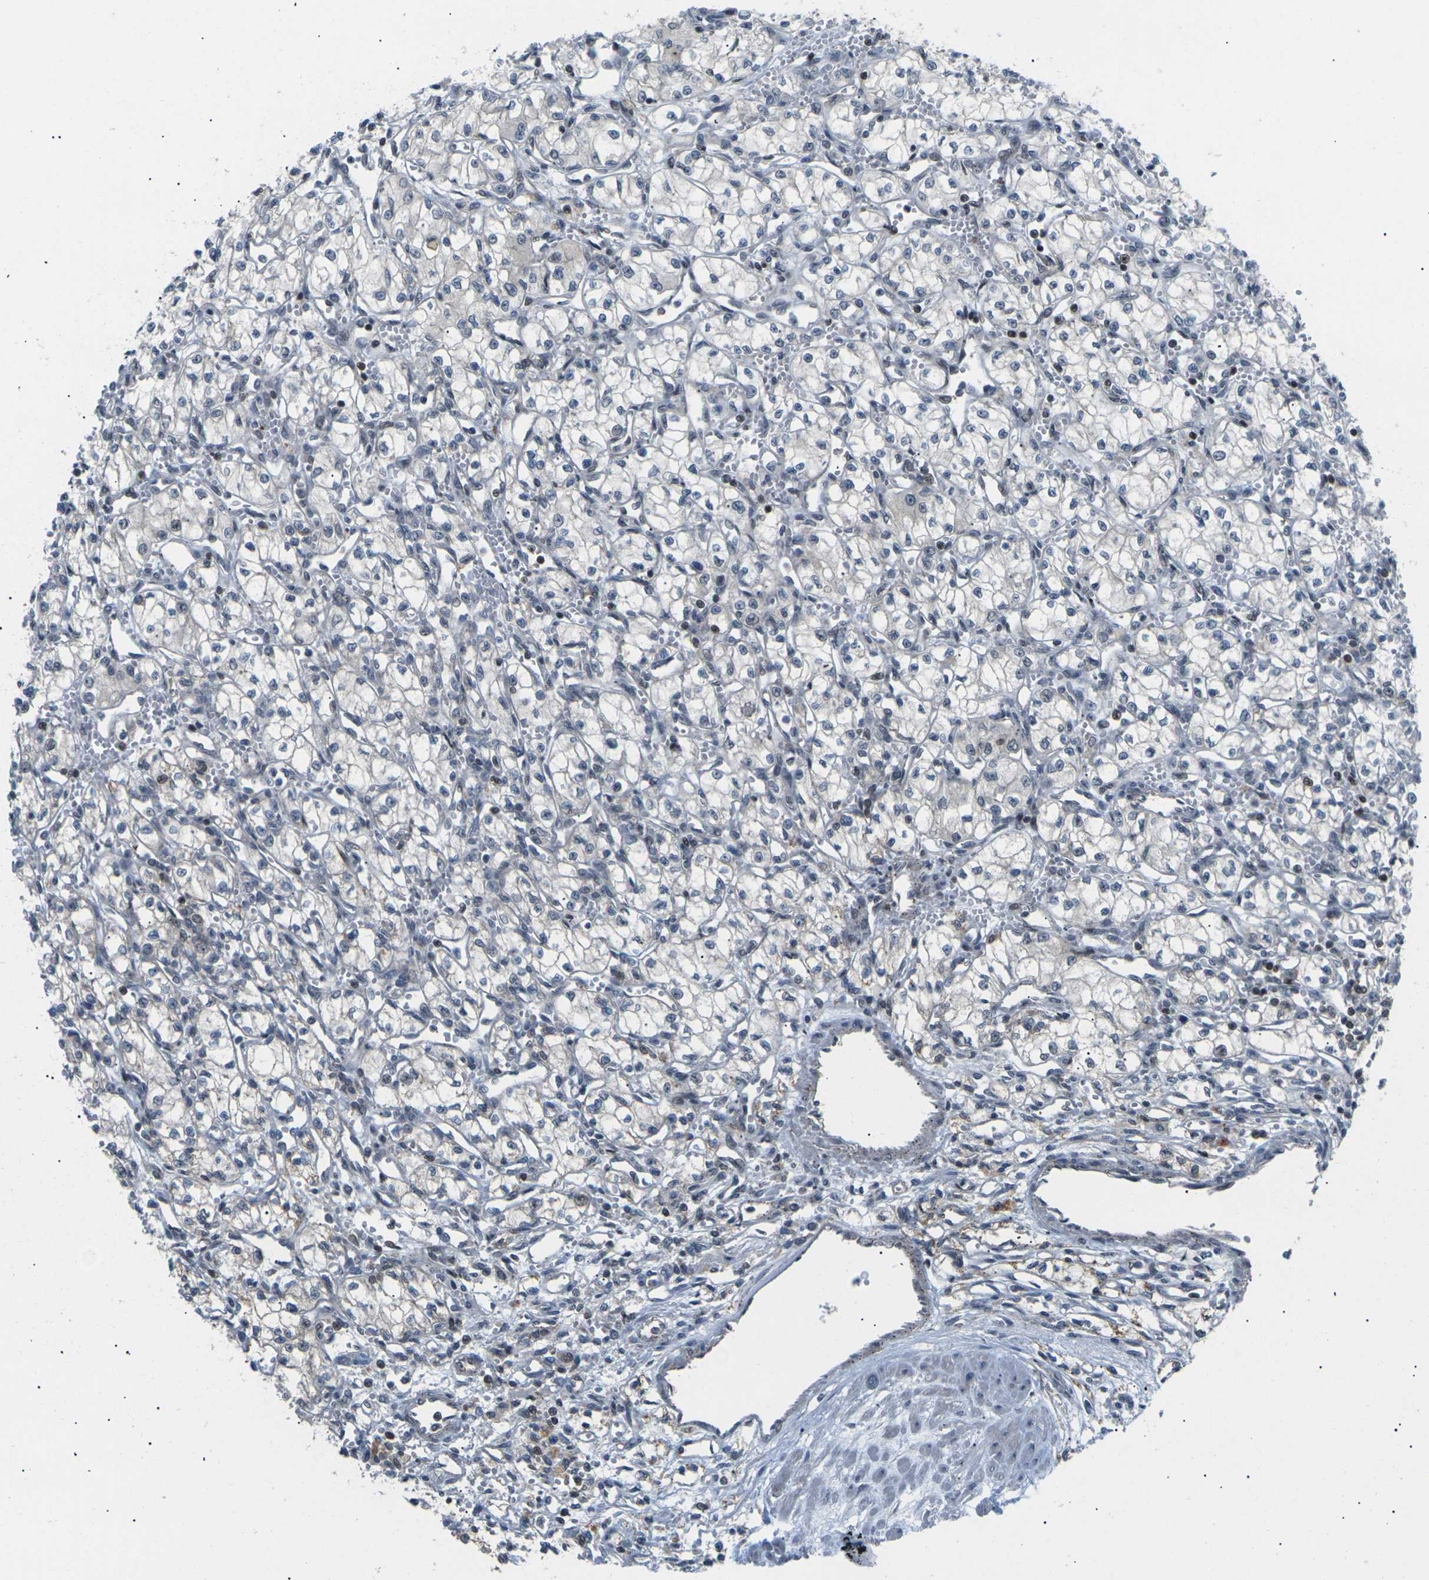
{"staining": {"intensity": "negative", "quantity": "none", "location": "none"}, "tissue": "renal cancer", "cell_type": "Tumor cells", "image_type": "cancer", "snomed": [{"axis": "morphology", "description": "Normal tissue, NOS"}, {"axis": "morphology", "description": "Adenocarcinoma, NOS"}, {"axis": "topography", "description": "Kidney"}], "caption": "Protein analysis of renal cancer shows no significant expression in tumor cells.", "gene": "RPS6KA3", "patient": {"sex": "male", "age": 59}}